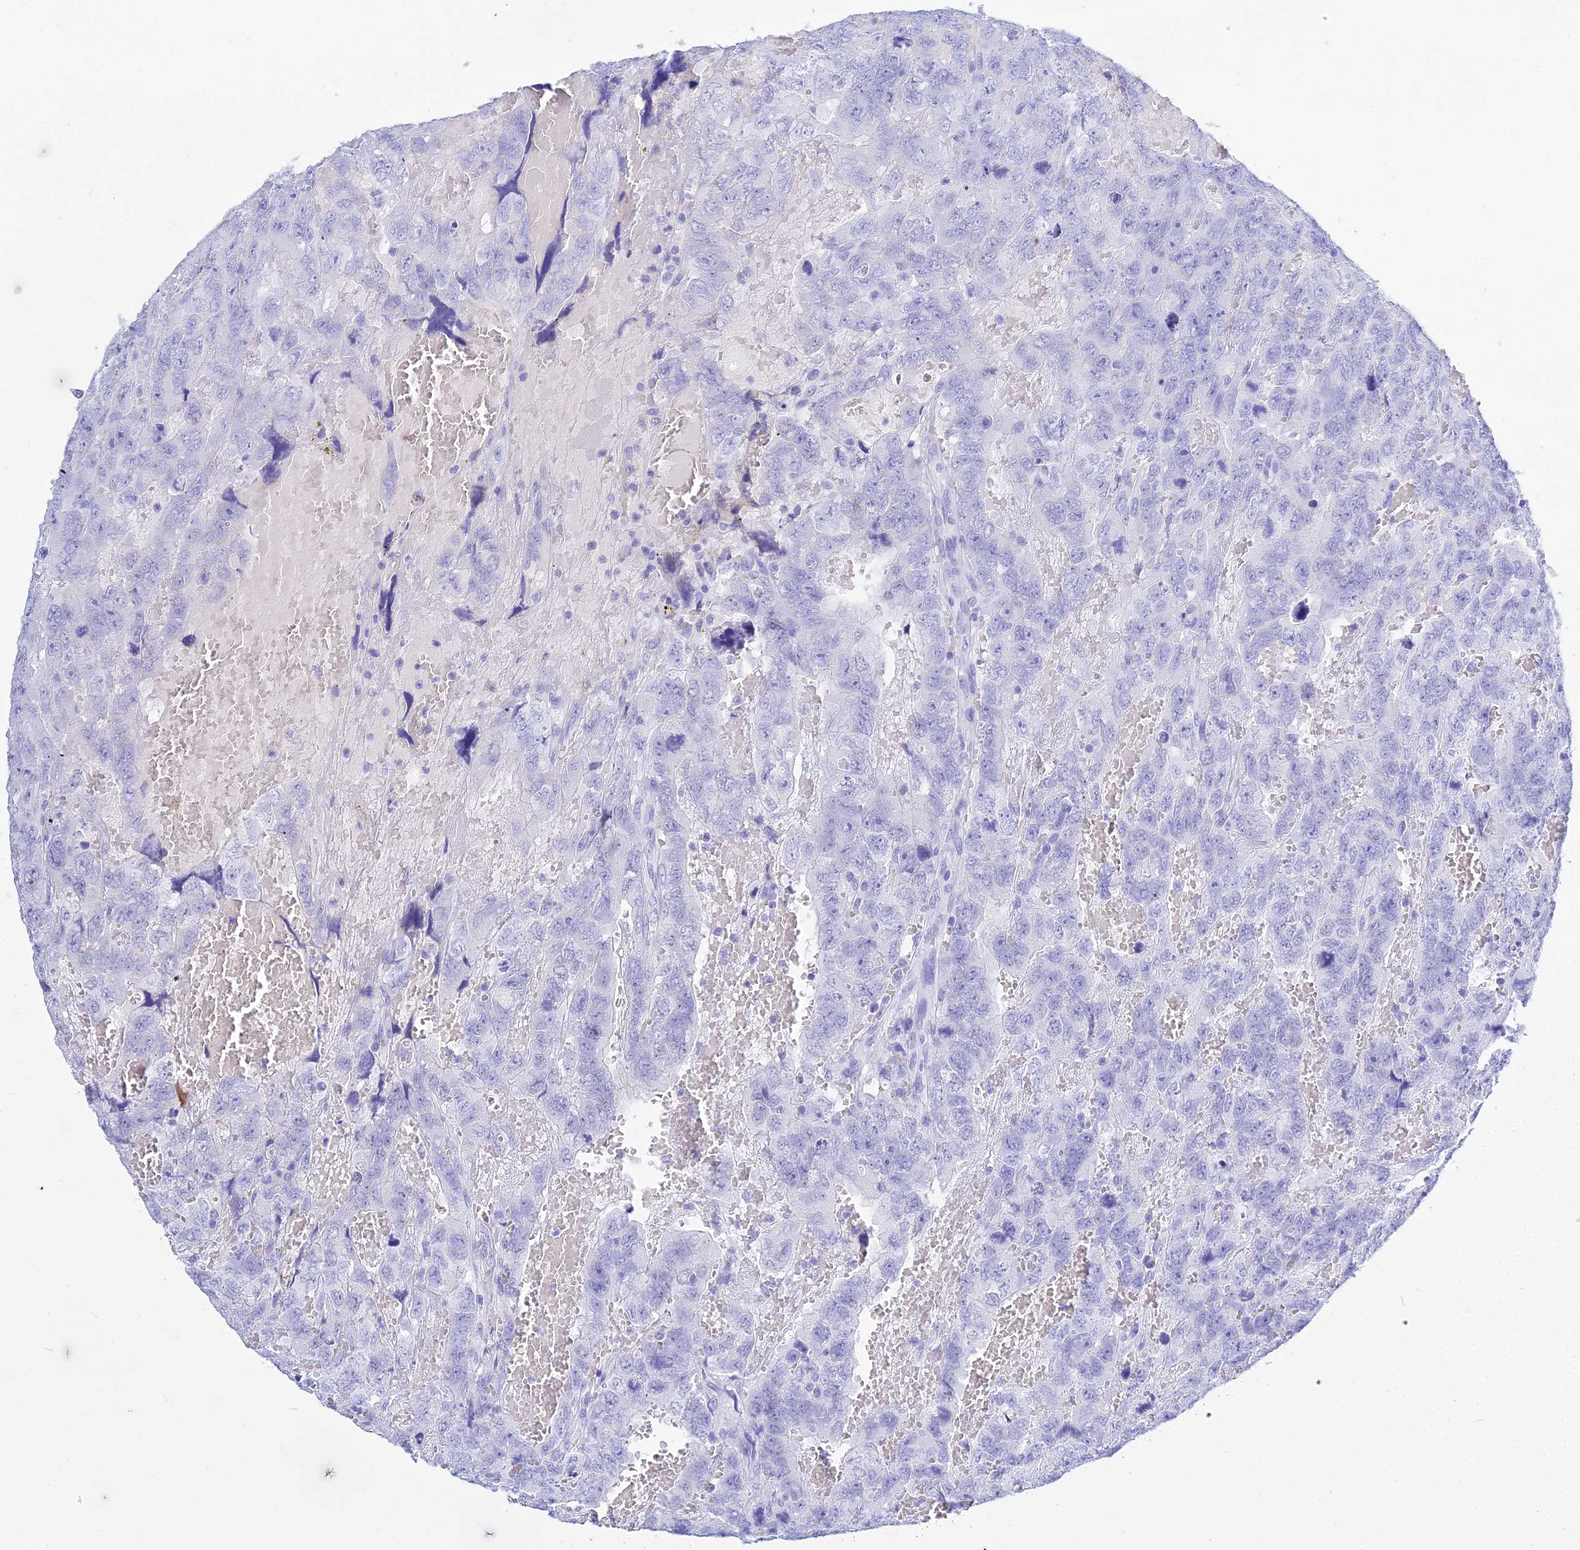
{"staining": {"intensity": "negative", "quantity": "none", "location": "none"}, "tissue": "testis cancer", "cell_type": "Tumor cells", "image_type": "cancer", "snomed": [{"axis": "morphology", "description": "Carcinoma, Embryonal, NOS"}, {"axis": "topography", "description": "Testis"}], "caption": "A micrograph of embryonal carcinoma (testis) stained for a protein reveals no brown staining in tumor cells. Brightfield microscopy of IHC stained with DAB (brown) and hematoxylin (blue), captured at high magnification.", "gene": "PATE4", "patient": {"sex": "male", "age": 45}}